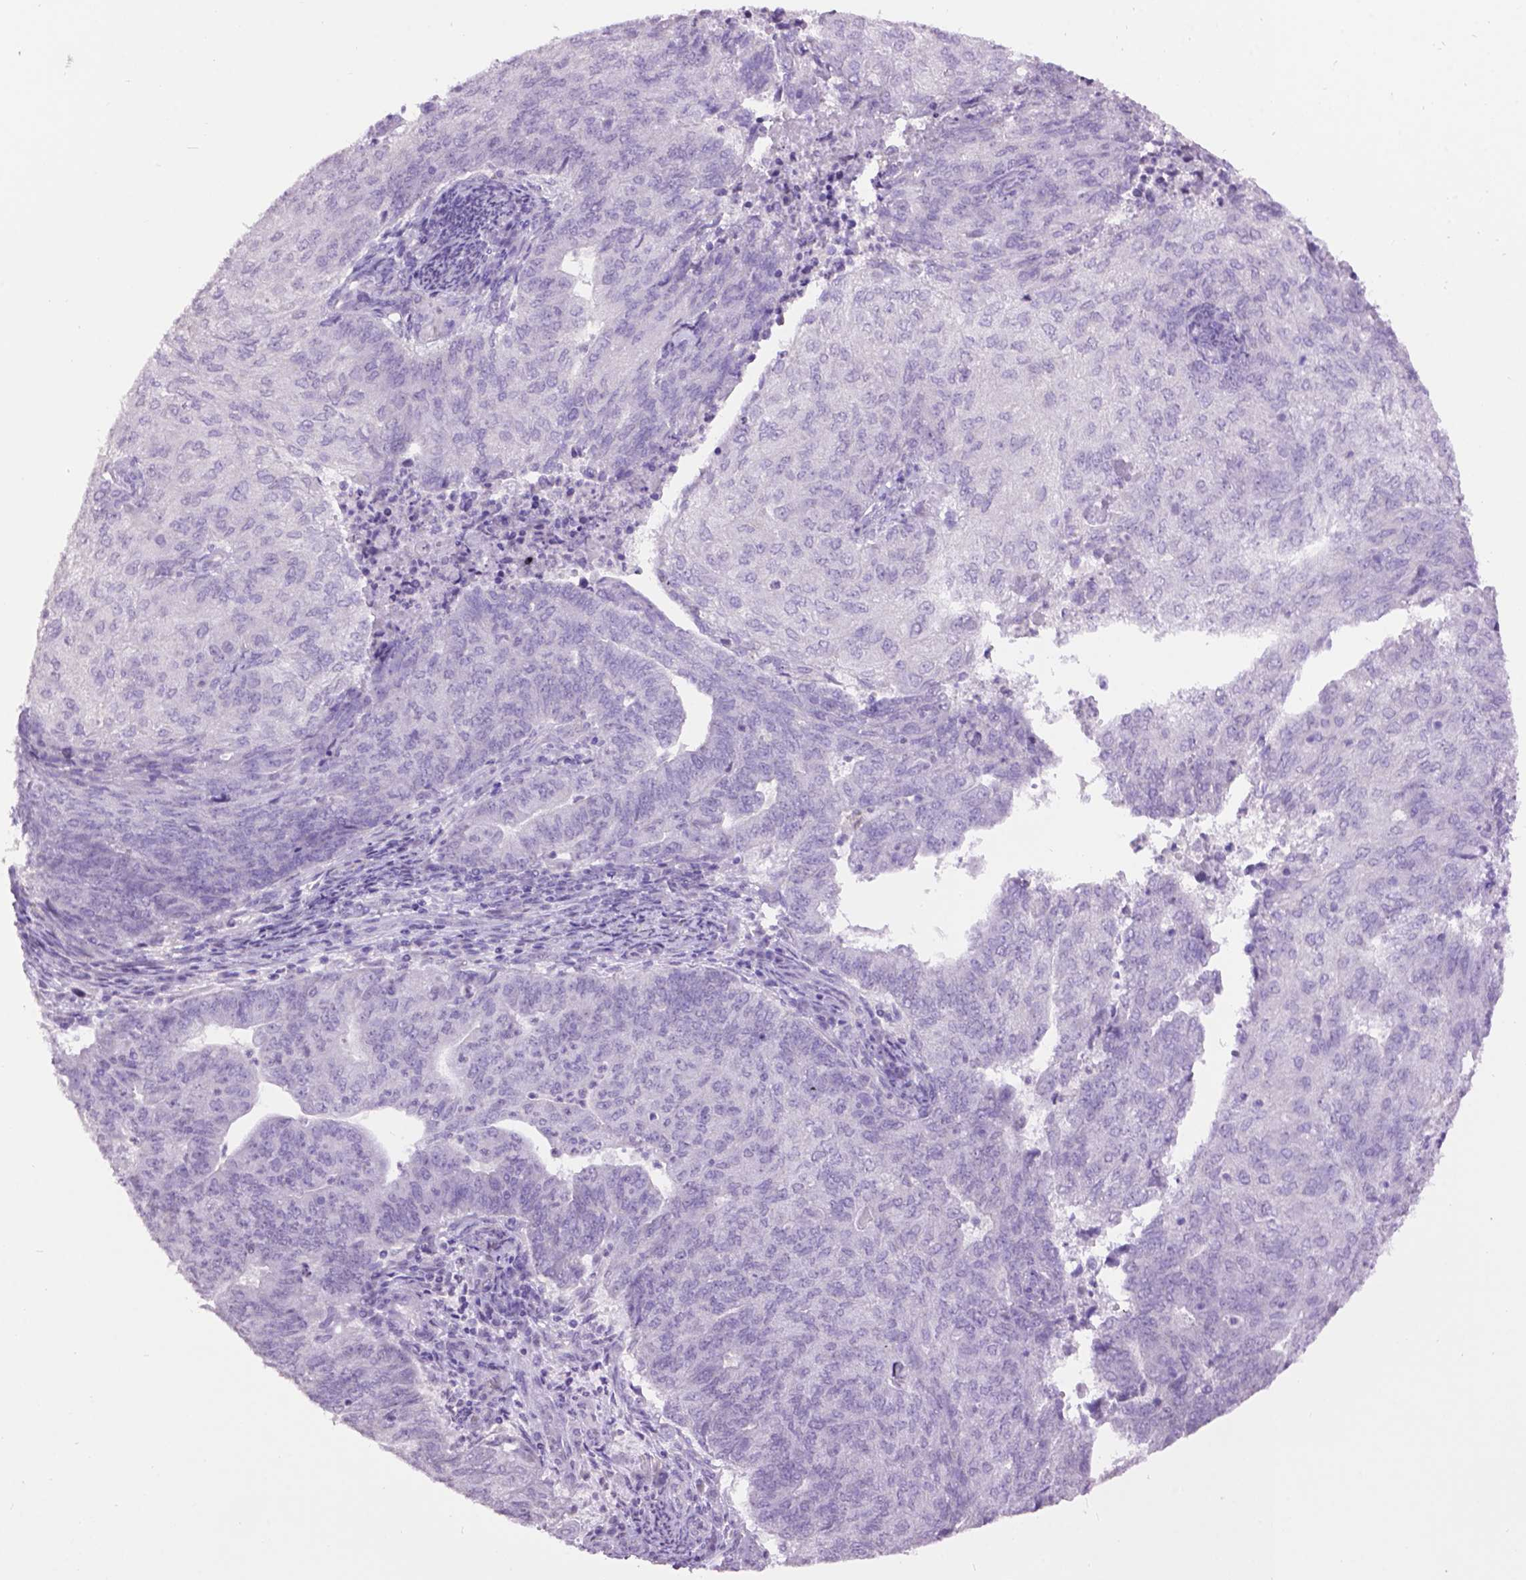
{"staining": {"intensity": "negative", "quantity": "none", "location": "none"}, "tissue": "endometrial cancer", "cell_type": "Tumor cells", "image_type": "cancer", "snomed": [{"axis": "morphology", "description": "Adenocarcinoma, NOS"}, {"axis": "topography", "description": "Endometrium"}], "caption": "The histopathology image exhibits no staining of tumor cells in adenocarcinoma (endometrial).", "gene": "TH", "patient": {"sex": "female", "age": 82}}